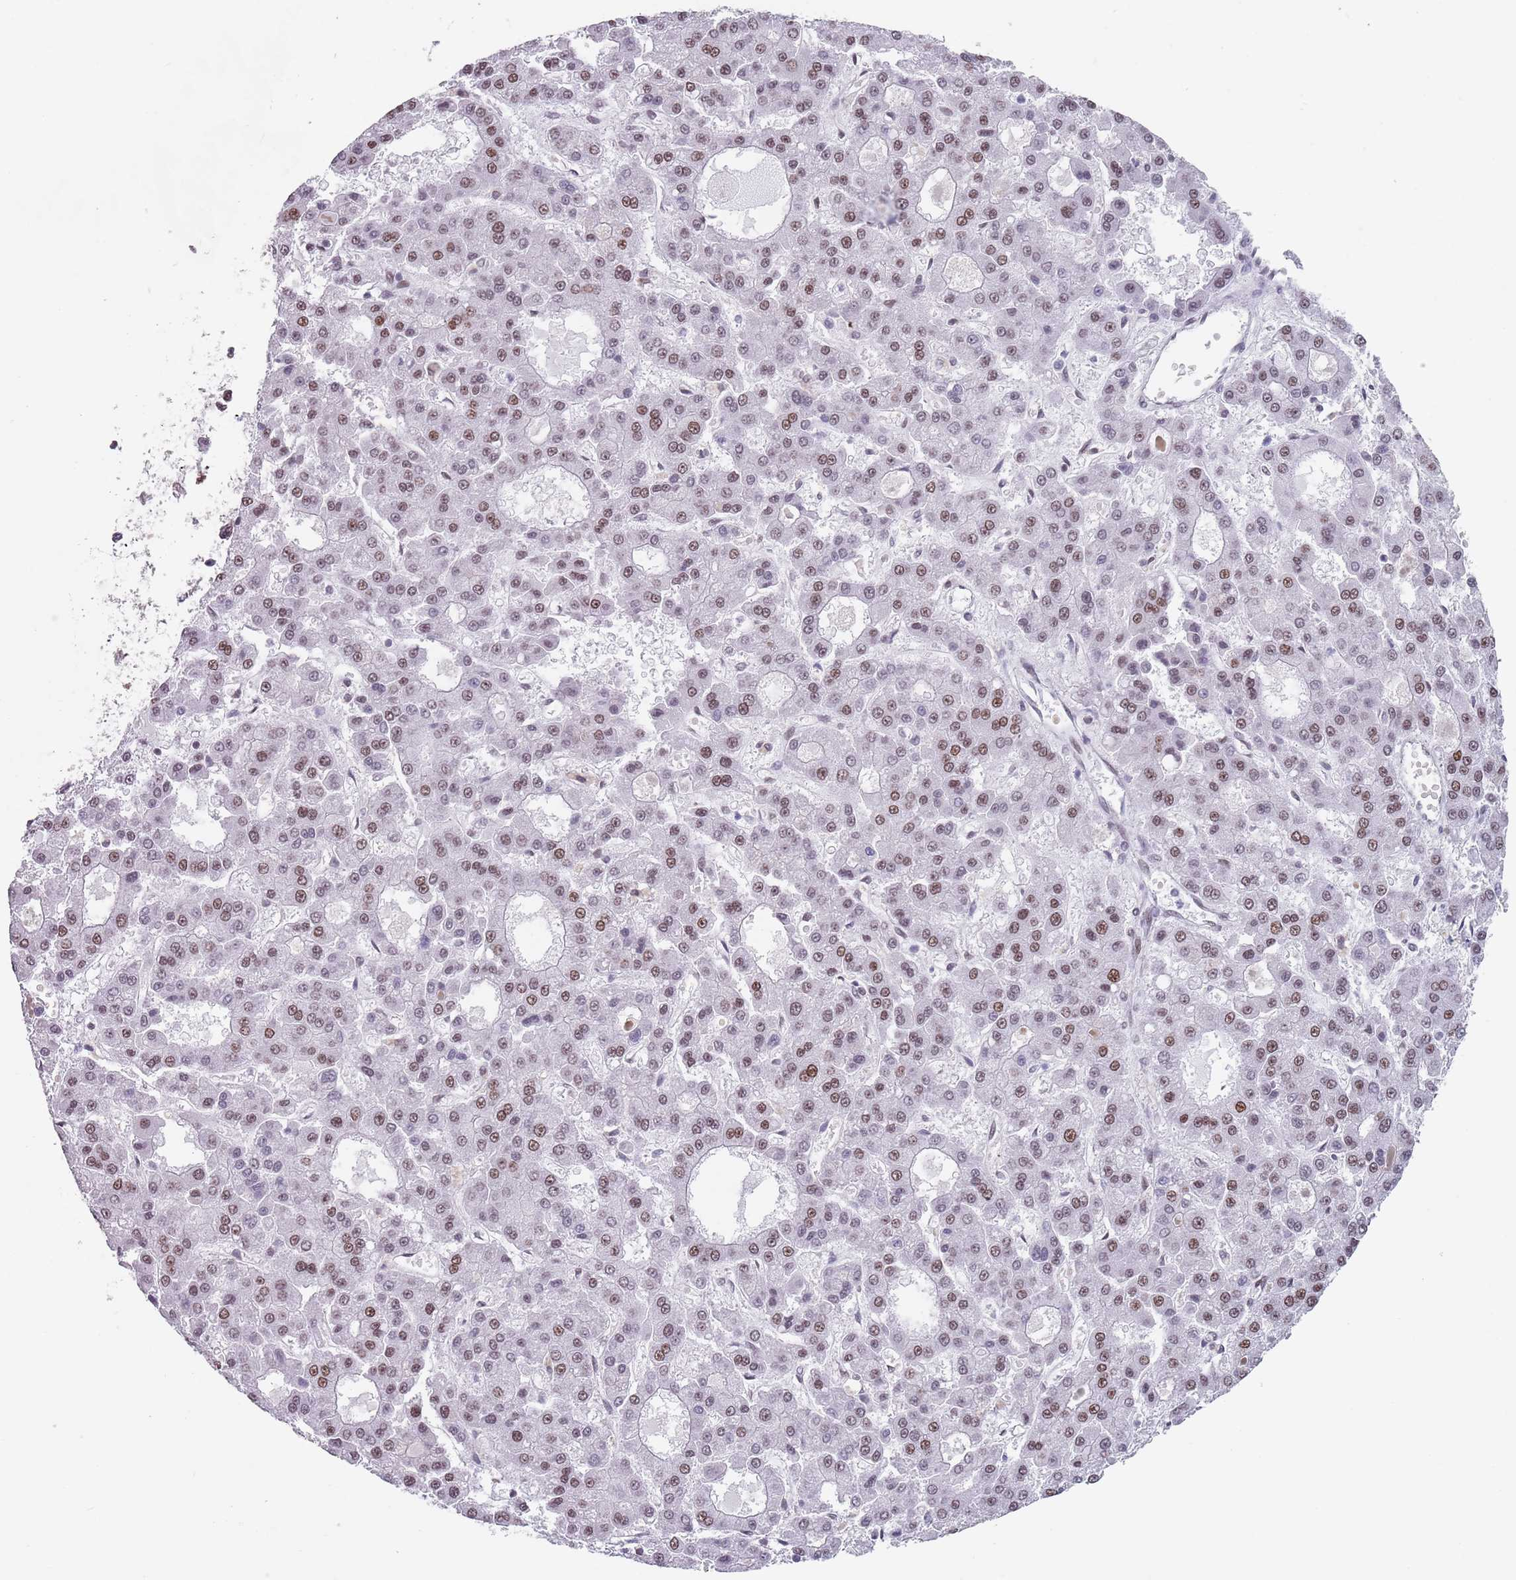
{"staining": {"intensity": "weak", "quantity": ">75%", "location": "nuclear"}, "tissue": "liver cancer", "cell_type": "Tumor cells", "image_type": "cancer", "snomed": [{"axis": "morphology", "description": "Carcinoma, Hepatocellular, NOS"}, {"axis": "topography", "description": "Liver"}], "caption": "Immunohistochemistry (IHC) photomicrograph of human hepatocellular carcinoma (liver) stained for a protein (brown), which shows low levels of weak nuclear expression in about >75% of tumor cells.", "gene": "MFSD12", "patient": {"sex": "male", "age": 70}}